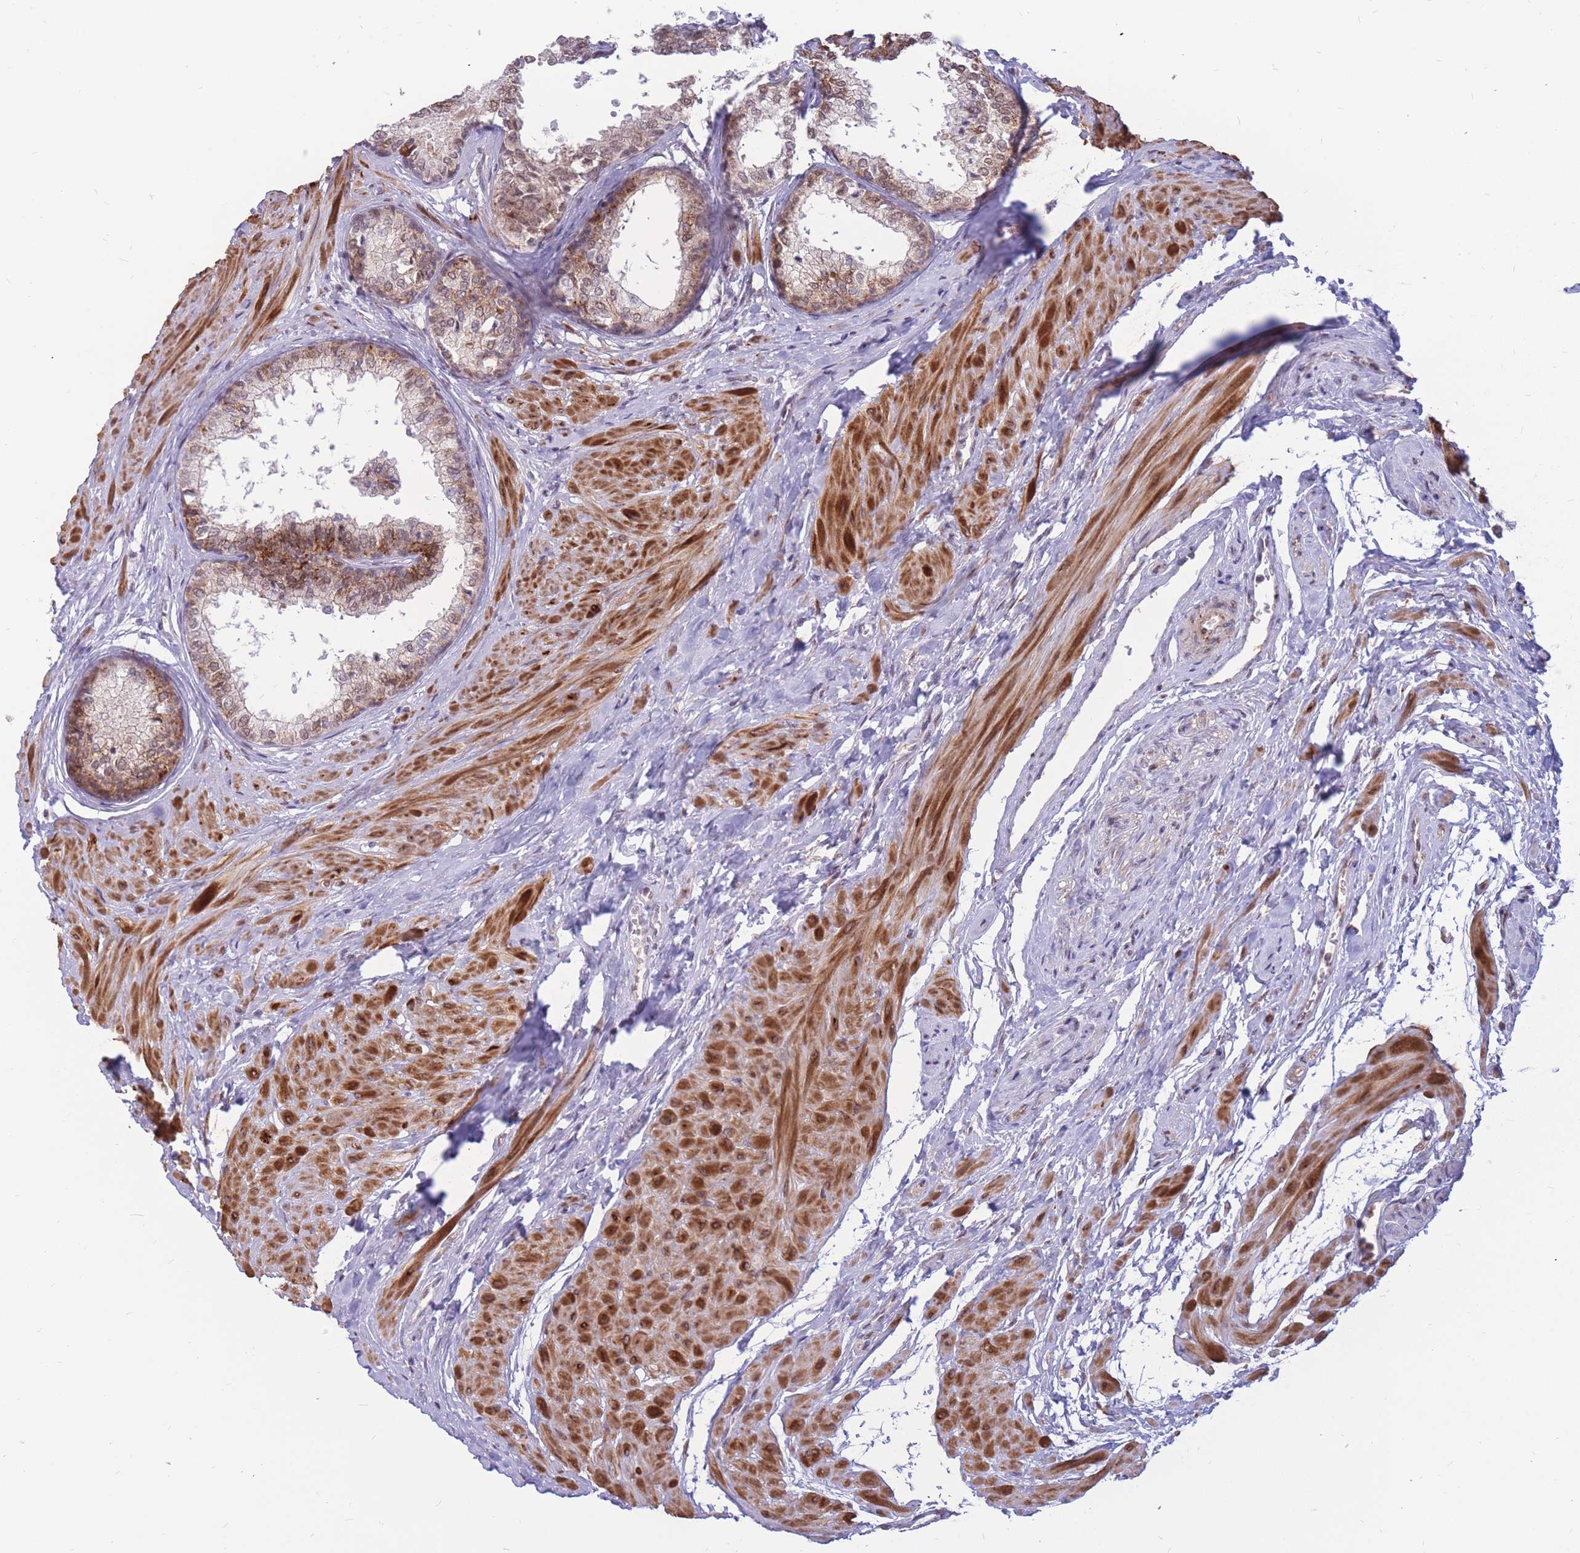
{"staining": {"intensity": "moderate", "quantity": "25%-75%", "location": "cytoplasmic/membranous,nuclear"}, "tissue": "prostate", "cell_type": "Glandular cells", "image_type": "normal", "snomed": [{"axis": "morphology", "description": "Normal tissue, NOS"}, {"axis": "topography", "description": "Prostate"}], "caption": "Immunohistochemistry image of unremarkable human prostate stained for a protein (brown), which shows medium levels of moderate cytoplasmic/membranous,nuclear positivity in about 25%-75% of glandular cells.", "gene": "ADD2", "patient": {"sex": "male", "age": 48}}